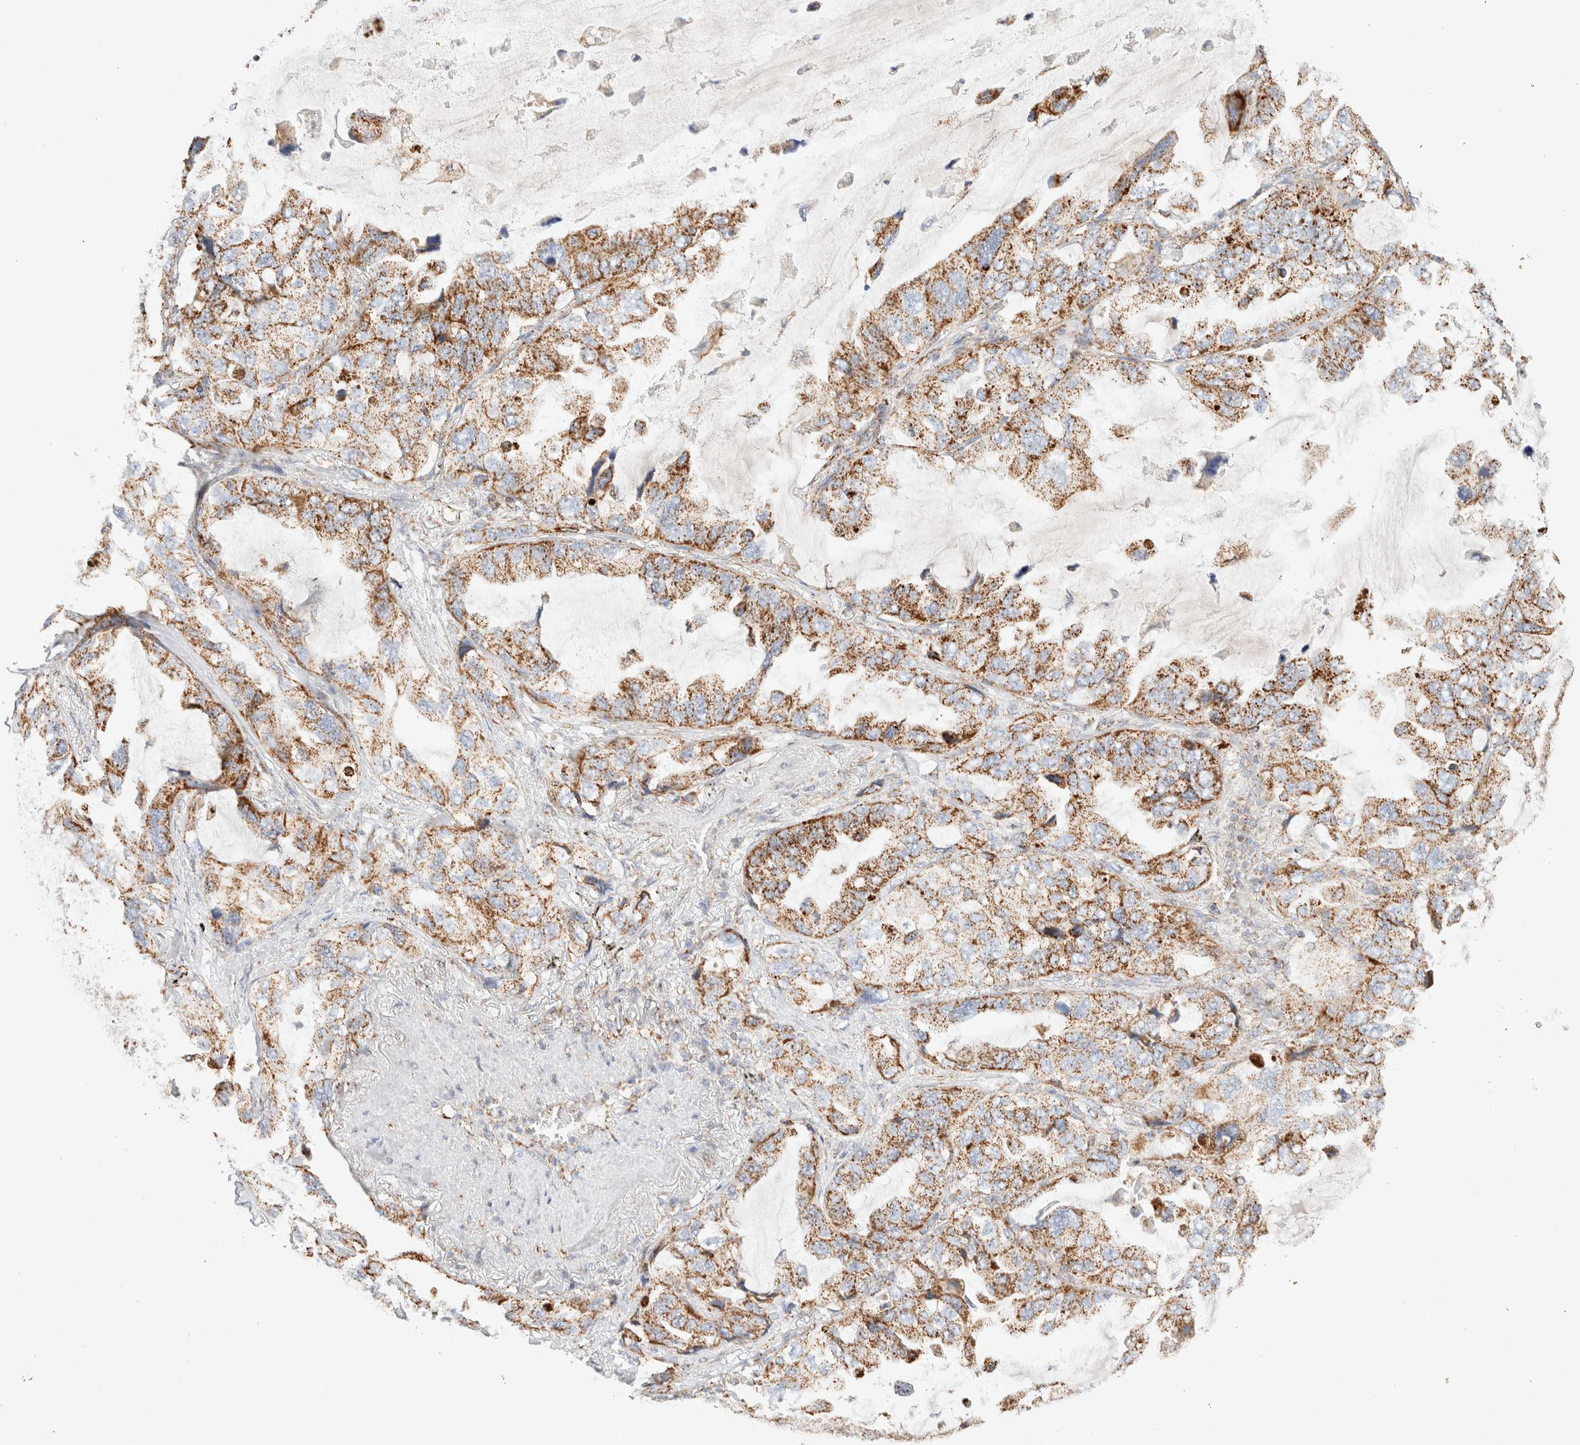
{"staining": {"intensity": "moderate", "quantity": ">75%", "location": "cytoplasmic/membranous"}, "tissue": "lung cancer", "cell_type": "Tumor cells", "image_type": "cancer", "snomed": [{"axis": "morphology", "description": "Squamous cell carcinoma, NOS"}, {"axis": "topography", "description": "Lung"}], "caption": "Tumor cells exhibit medium levels of moderate cytoplasmic/membranous positivity in approximately >75% of cells in lung squamous cell carcinoma. The staining was performed using DAB (3,3'-diaminobenzidine), with brown indicating positive protein expression. Nuclei are stained blue with hematoxylin.", "gene": "PHB2", "patient": {"sex": "female", "age": 73}}